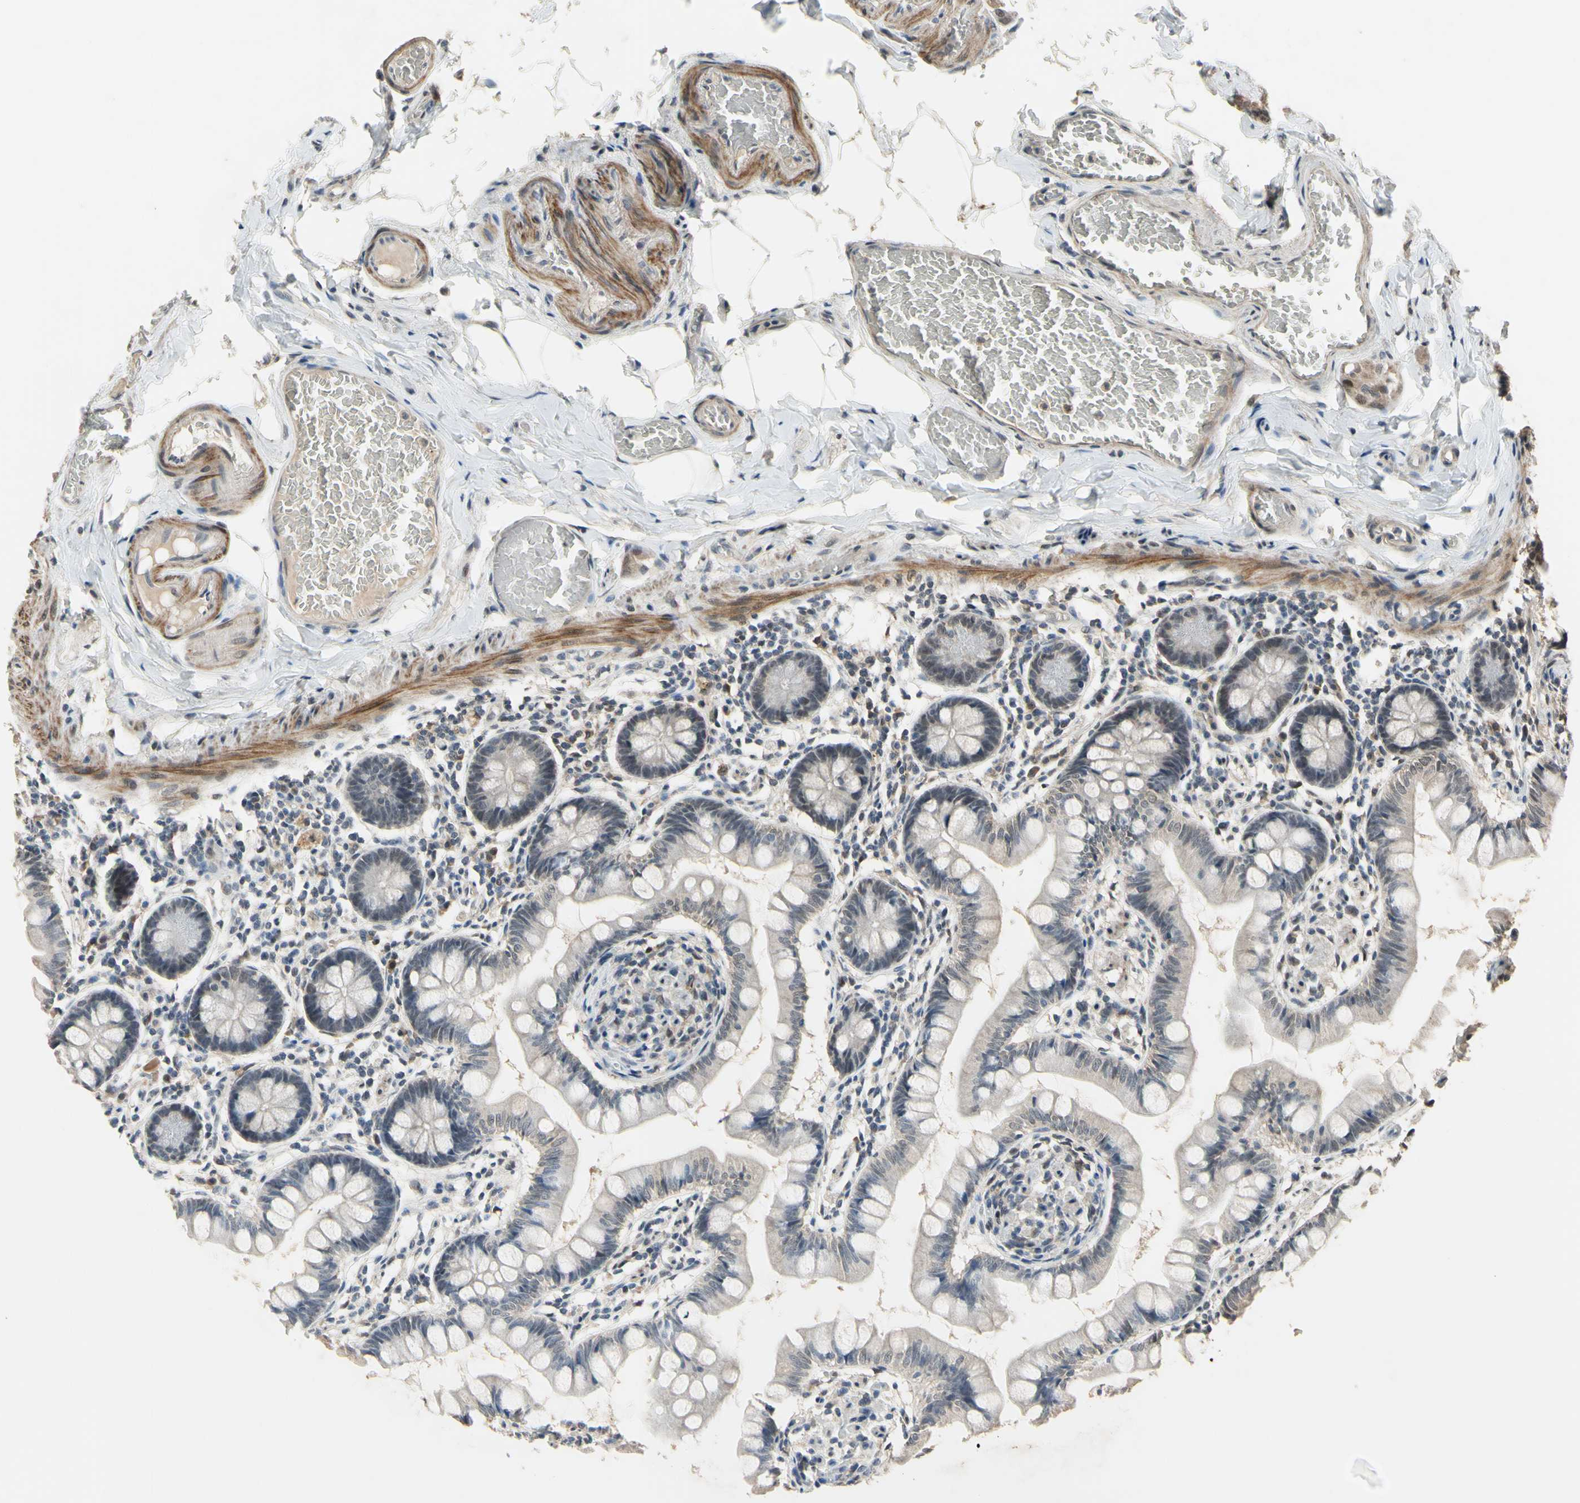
{"staining": {"intensity": "weak", "quantity": "<25%", "location": "nuclear"}, "tissue": "small intestine", "cell_type": "Glandular cells", "image_type": "normal", "snomed": [{"axis": "morphology", "description": "Normal tissue, NOS"}, {"axis": "topography", "description": "Small intestine"}], "caption": "High power microscopy micrograph of an immunohistochemistry histopathology image of benign small intestine, revealing no significant expression in glandular cells.", "gene": "ZNF174", "patient": {"sex": "male", "age": 41}}